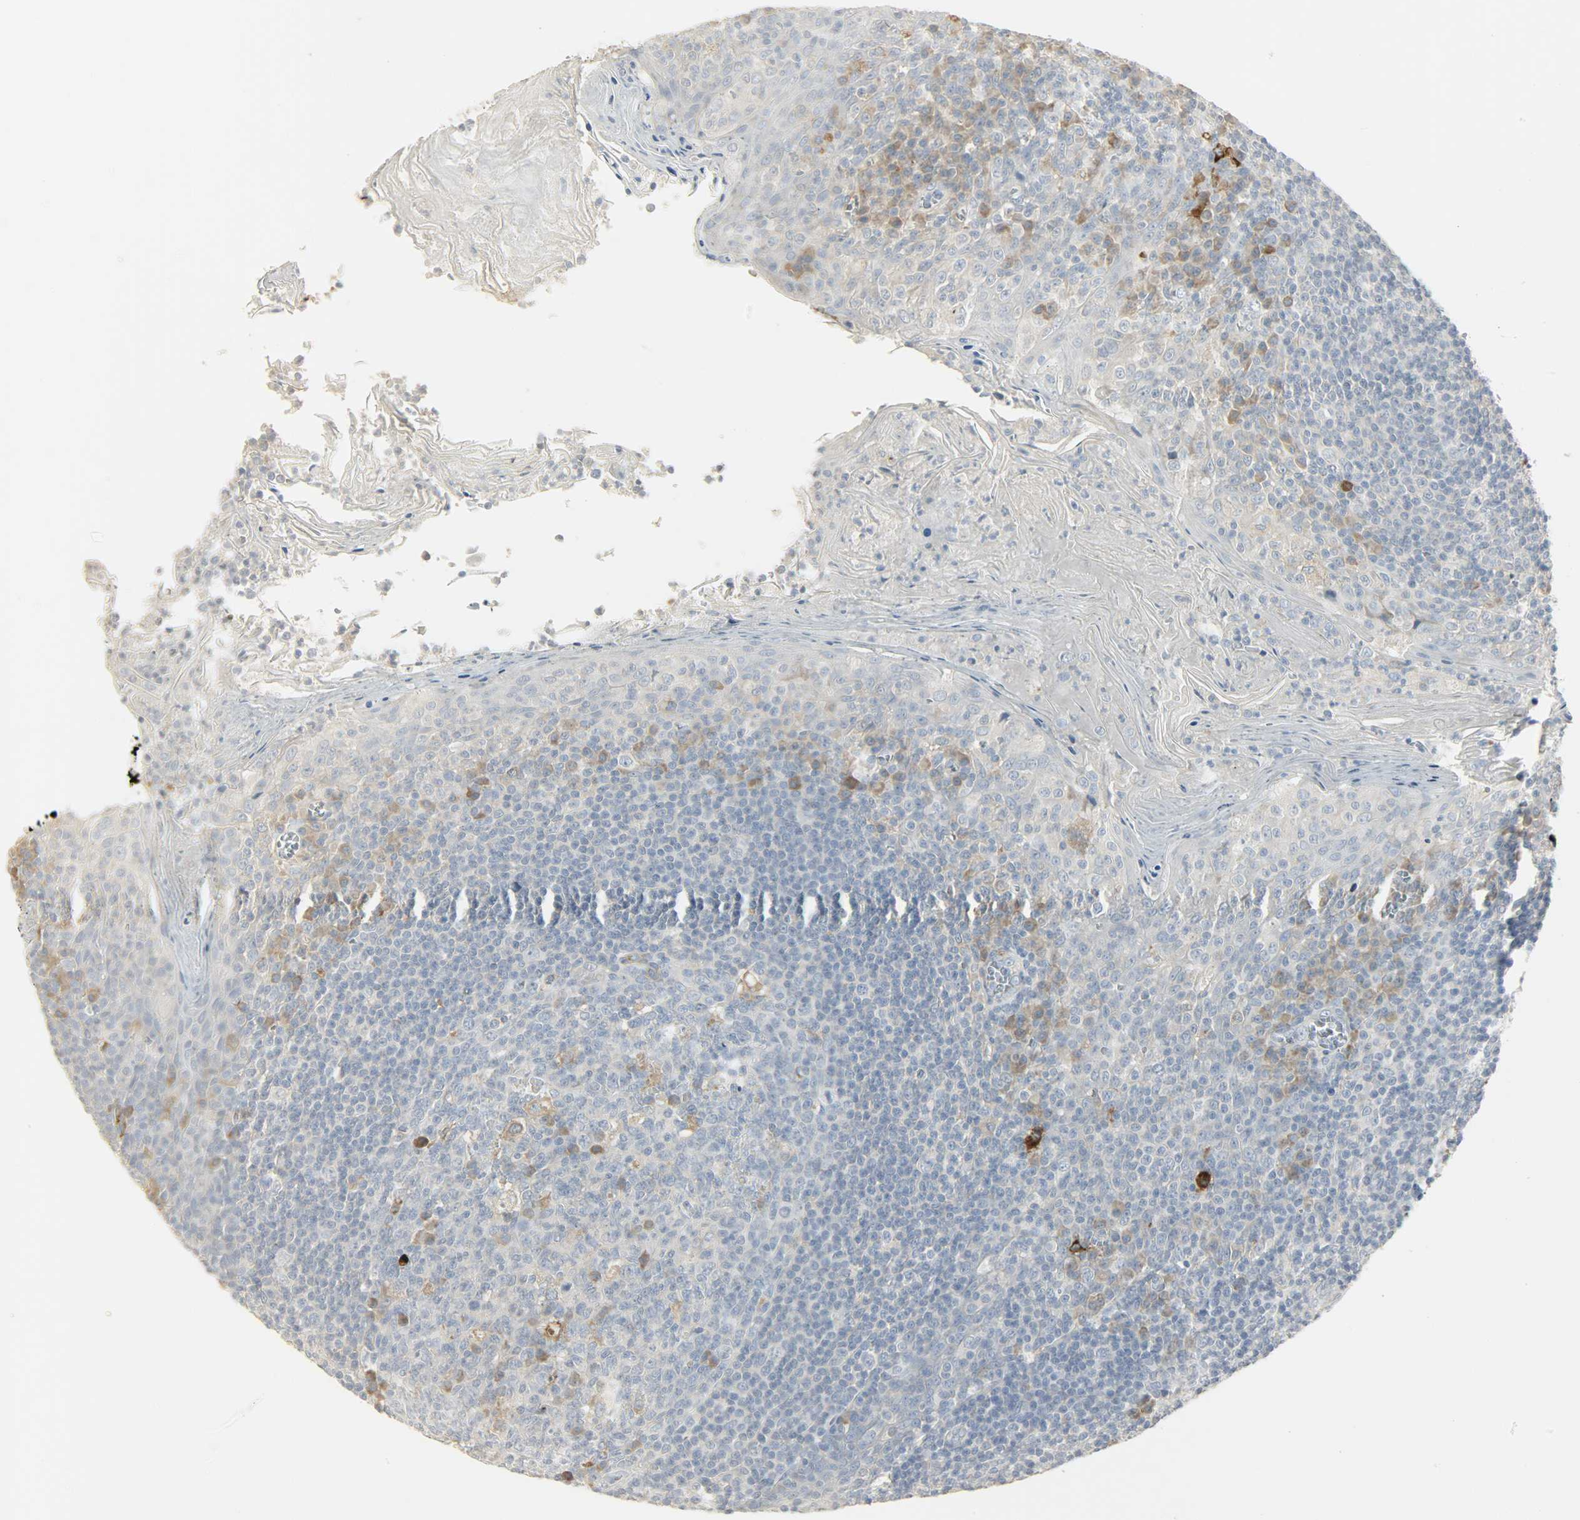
{"staining": {"intensity": "weak", "quantity": "<25%", "location": "cytoplasmic/membranous"}, "tissue": "tonsil", "cell_type": "Germinal center cells", "image_type": "normal", "snomed": [{"axis": "morphology", "description": "Normal tissue, NOS"}, {"axis": "topography", "description": "Tonsil"}], "caption": "The photomicrograph demonstrates no significant positivity in germinal center cells of tonsil. Nuclei are stained in blue.", "gene": "ENPEP", "patient": {"sex": "male", "age": 31}}